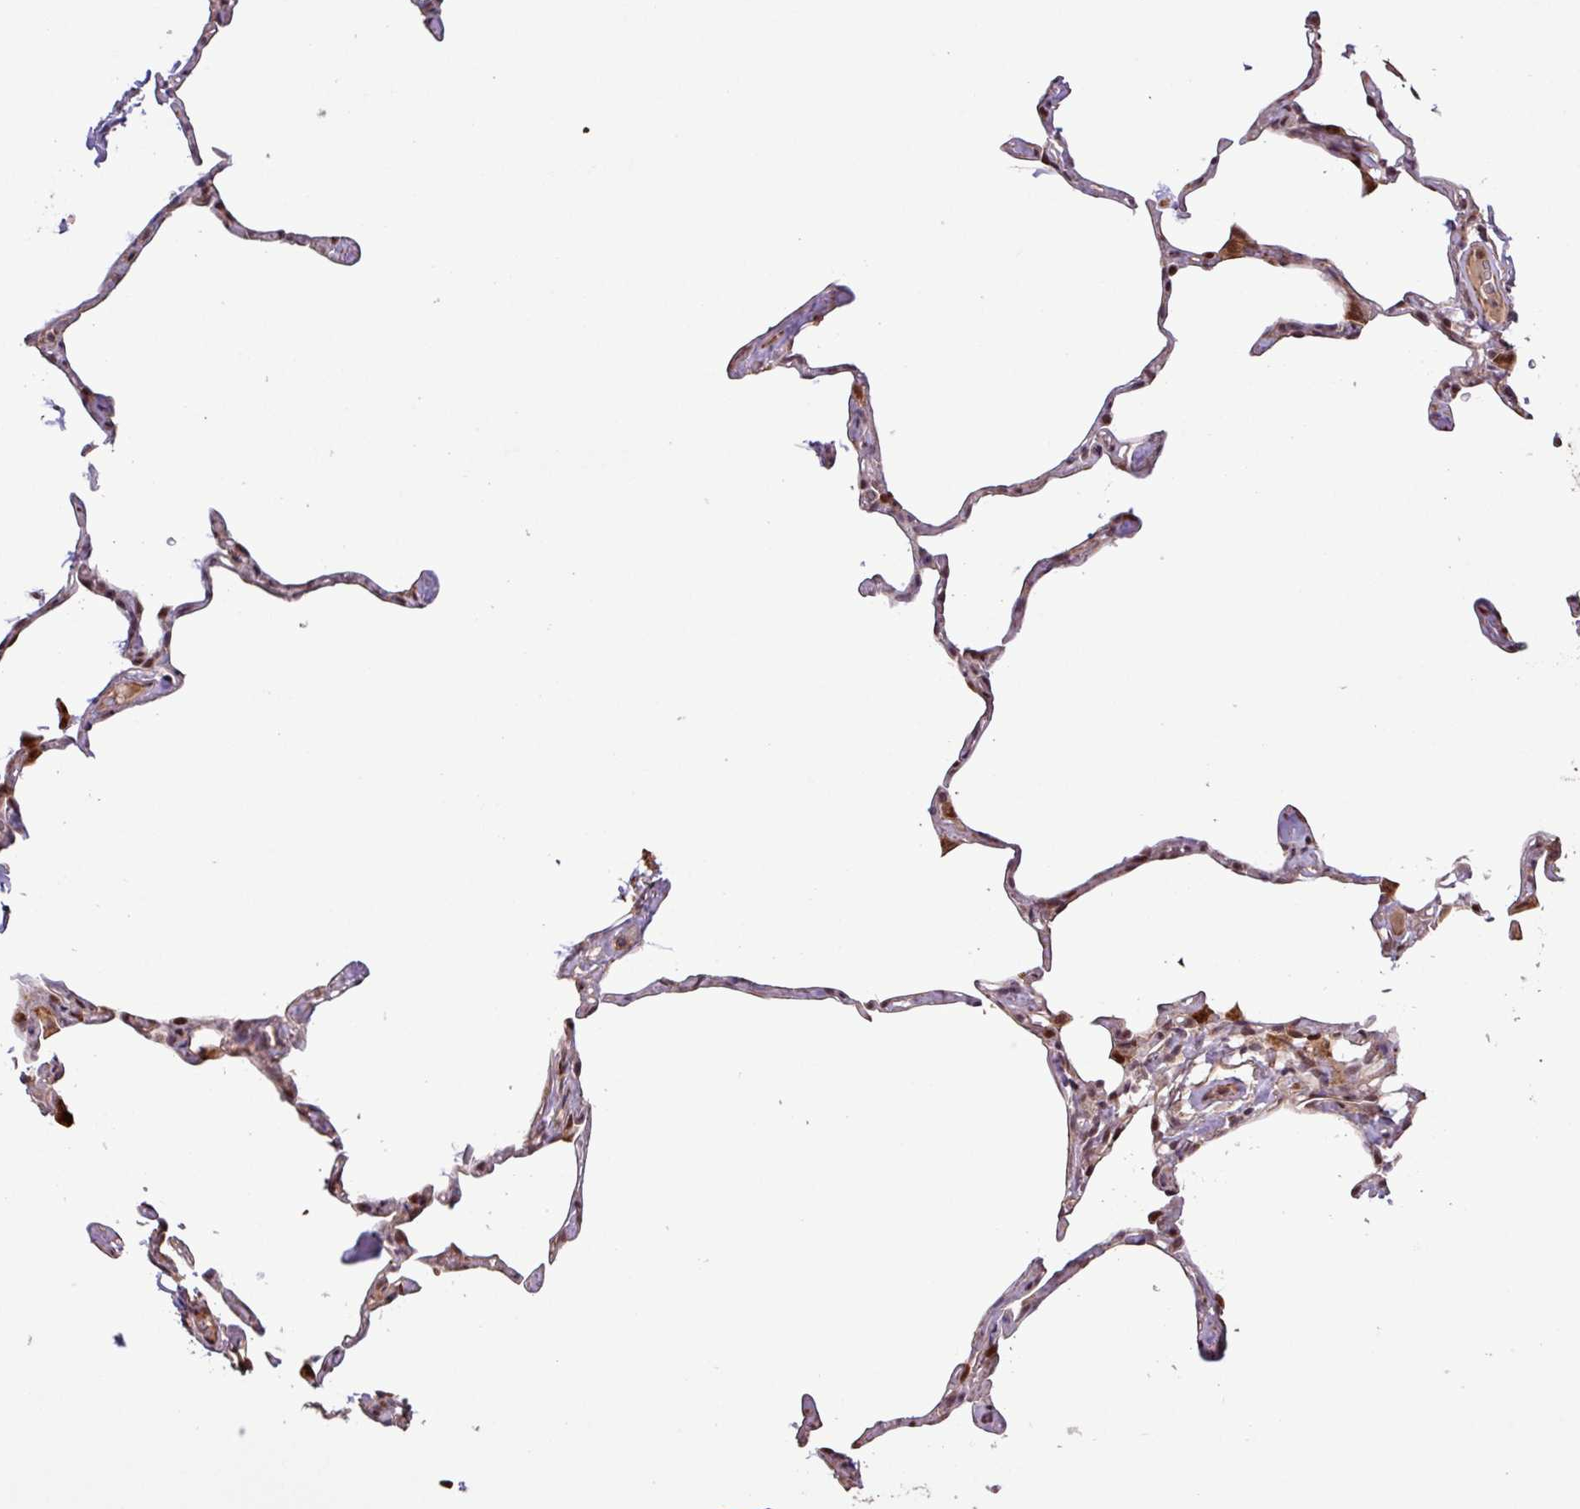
{"staining": {"intensity": "moderate", "quantity": "25%-75%", "location": "nuclear"}, "tissue": "lung", "cell_type": "Alveolar cells", "image_type": "normal", "snomed": [{"axis": "morphology", "description": "Normal tissue, NOS"}, {"axis": "topography", "description": "Lung"}], "caption": "Alveolar cells display medium levels of moderate nuclear expression in approximately 25%-75% of cells in normal lung. (brown staining indicates protein expression, while blue staining denotes nuclei).", "gene": "SLC22A24", "patient": {"sex": "male", "age": 65}}